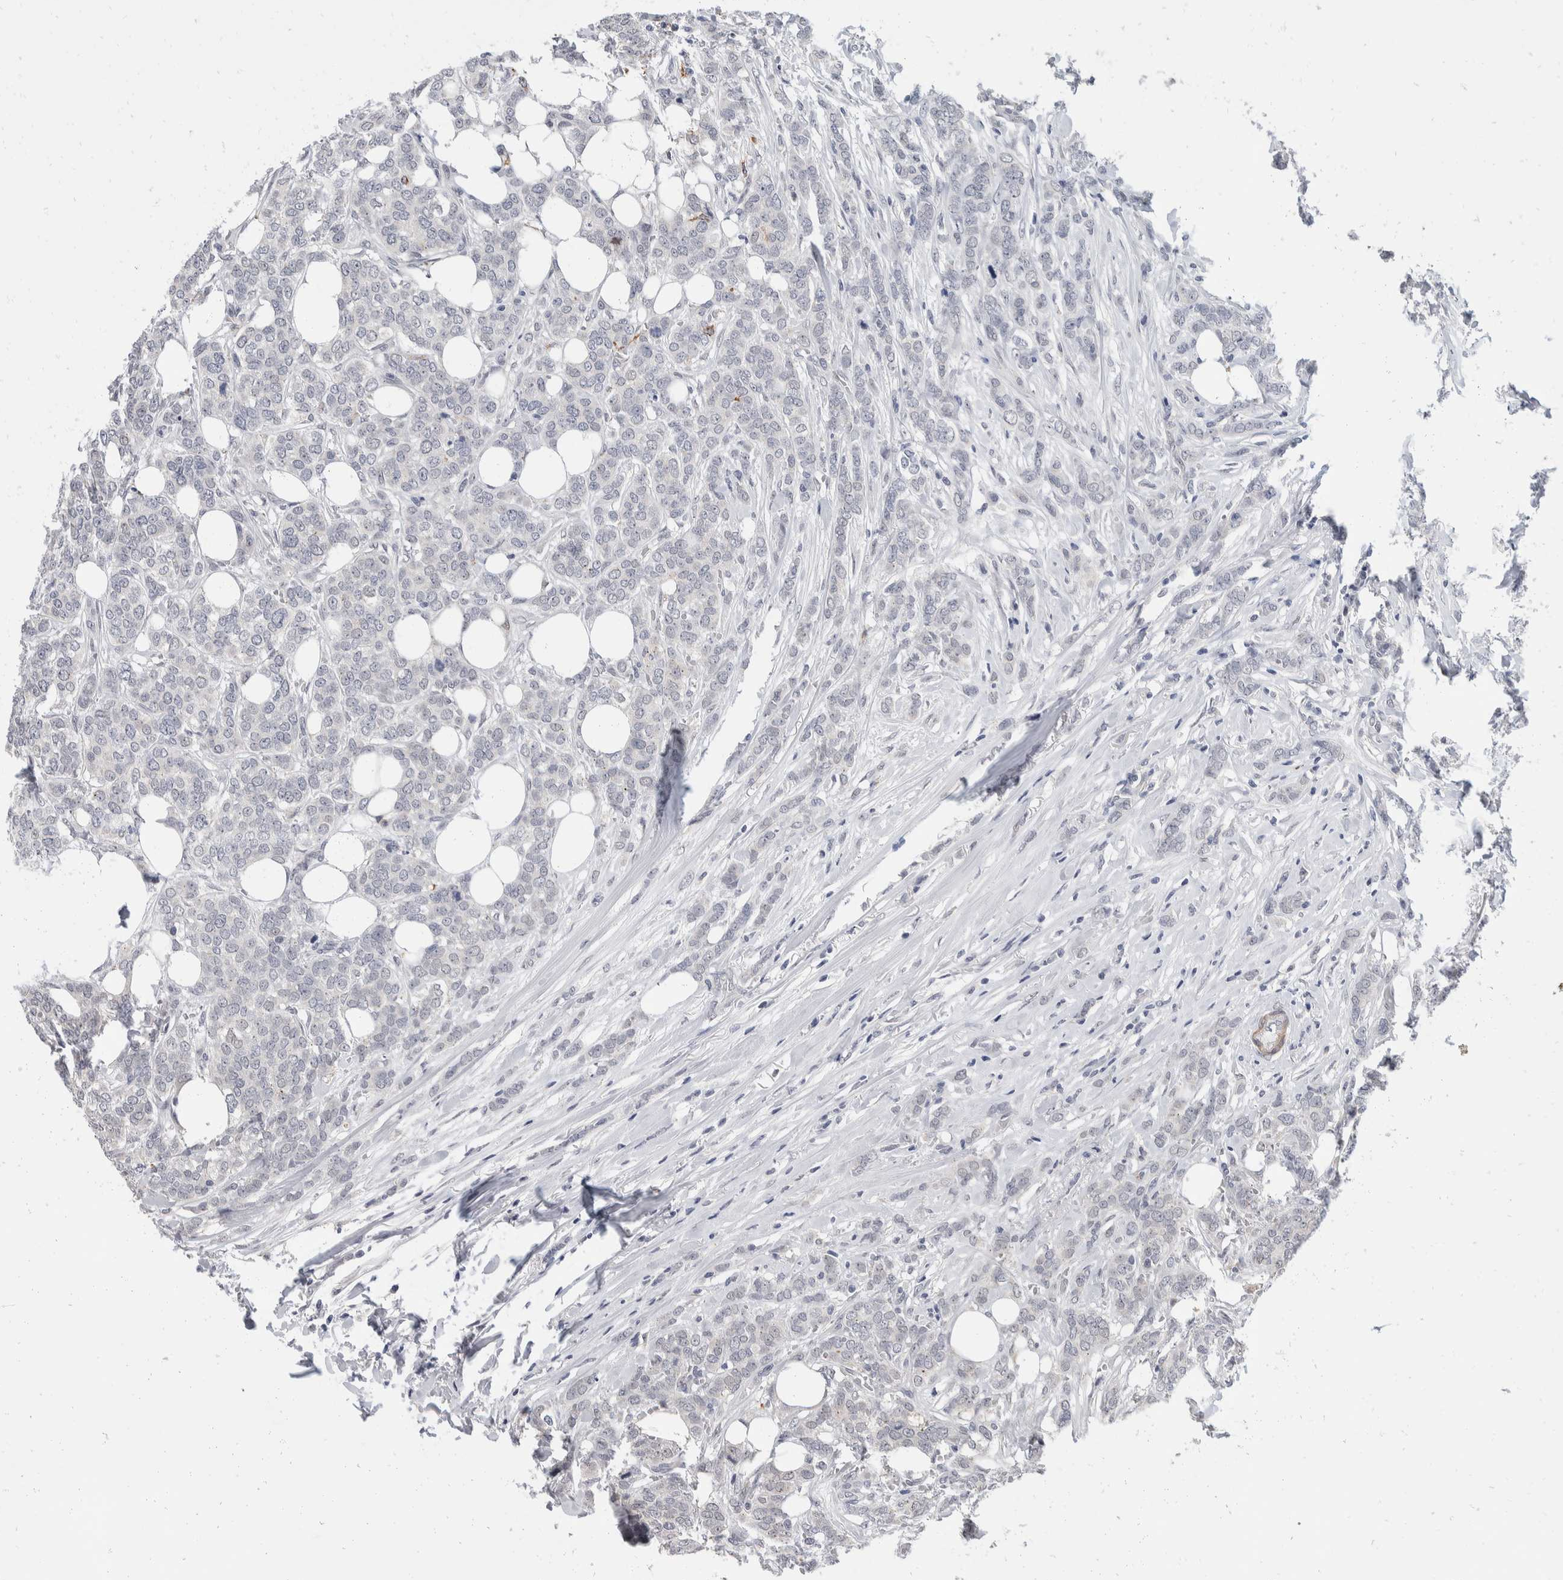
{"staining": {"intensity": "negative", "quantity": "none", "location": "none"}, "tissue": "breast cancer", "cell_type": "Tumor cells", "image_type": "cancer", "snomed": [{"axis": "morphology", "description": "Lobular carcinoma"}, {"axis": "topography", "description": "Skin"}, {"axis": "topography", "description": "Breast"}], "caption": "Tumor cells show no significant expression in lobular carcinoma (breast).", "gene": "CATSPERD", "patient": {"sex": "female", "age": 46}}